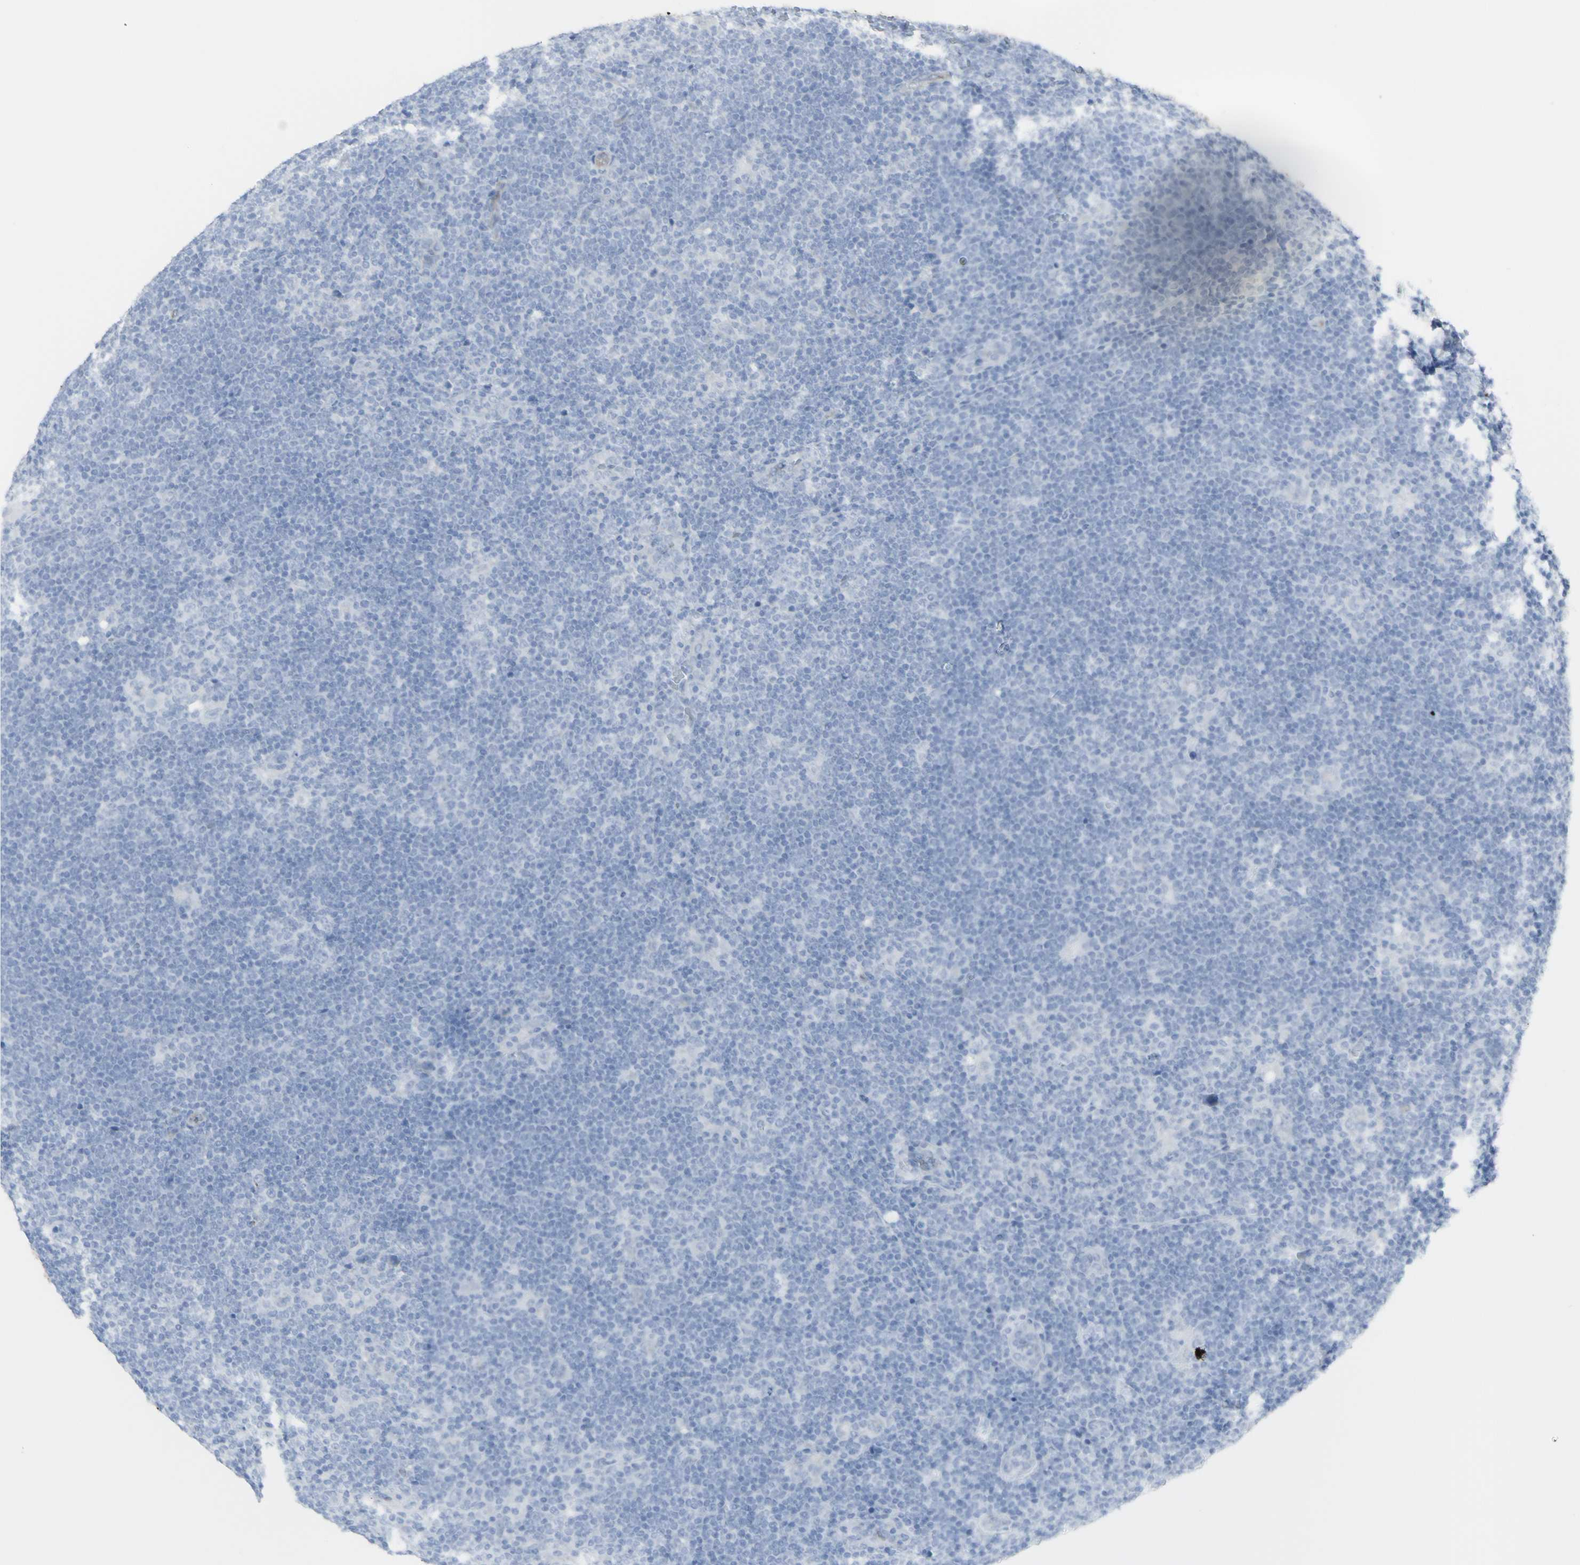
{"staining": {"intensity": "negative", "quantity": "none", "location": "none"}, "tissue": "lymphoma", "cell_type": "Tumor cells", "image_type": "cancer", "snomed": [{"axis": "morphology", "description": "Hodgkin's disease, NOS"}, {"axis": "topography", "description": "Lymph node"}], "caption": "This is a histopathology image of IHC staining of lymphoma, which shows no positivity in tumor cells. The staining was performed using DAB to visualize the protein expression in brown, while the nuclei were stained in blue with hematoxylin (Magnification: 20x).", "gene": "ENSG00000198211", "patient": {"sex": "female", "age": 57}}